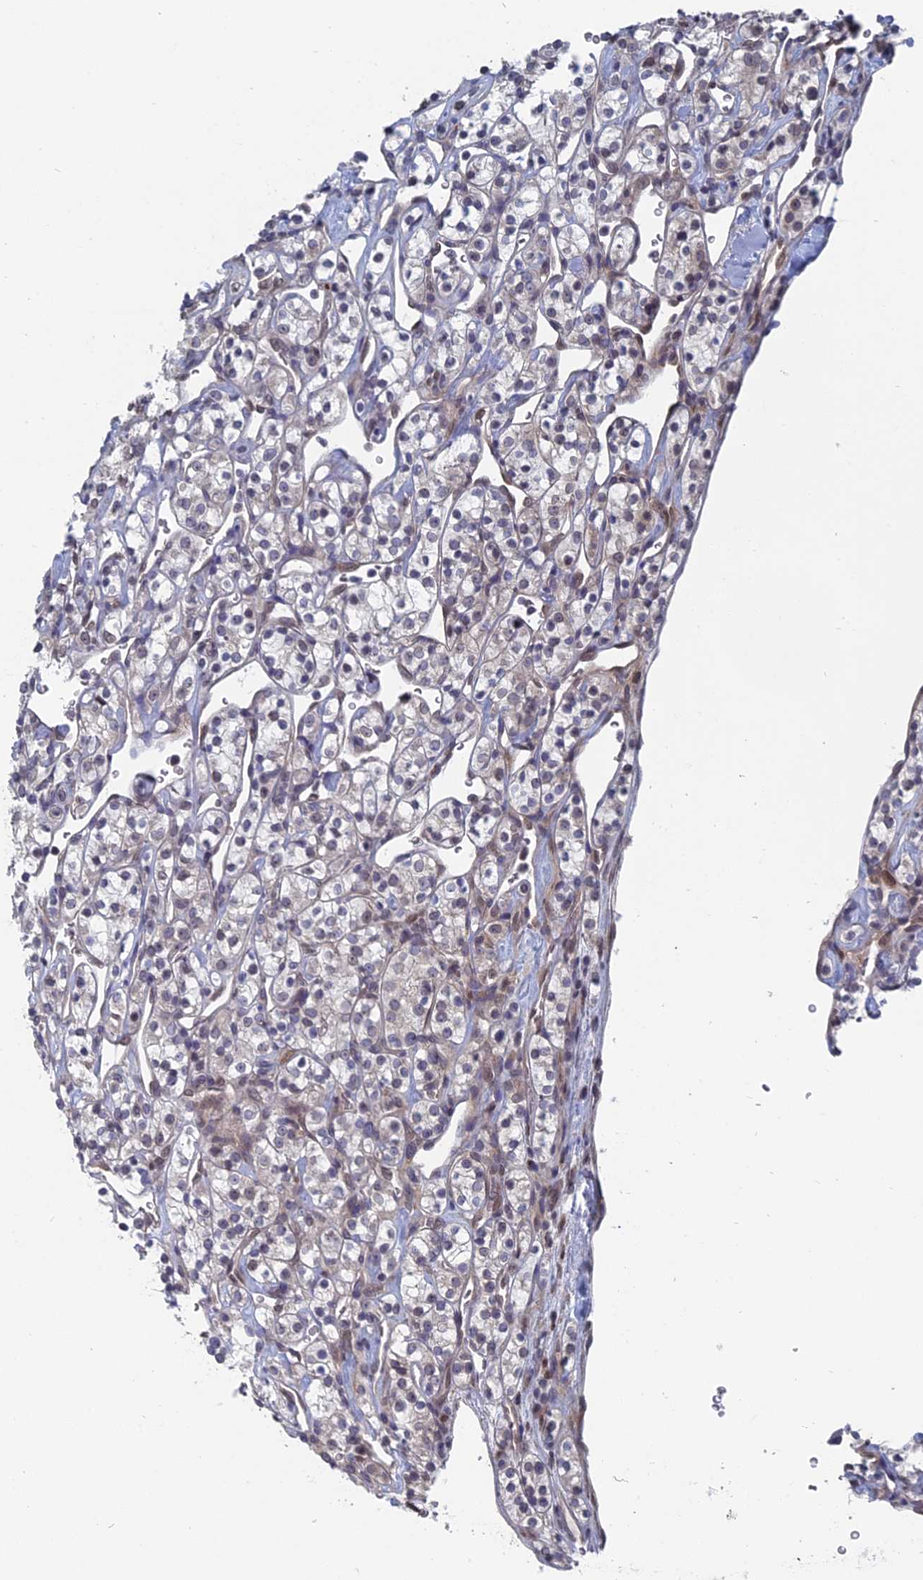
{"staining": {"intensity": "negative", "quantity": "none", "location": "none"}, "tissue": "renal cancer", "cell_type": "Tumor cells", "image_type": "cancer", "snomed": [{"axis": "morphology", "description": "Adenocarcinoma, NOS"}, {"axis": "topography", "description": "Kidney"}], "caption": "A high-resolution photomicrograph shows IHC staining of renal cancer (adenocarcinoma), which reveals no significant positivity in tumor cells.", "gene": "MTRF1", "patient": {"sex": "male", "age": 77}}